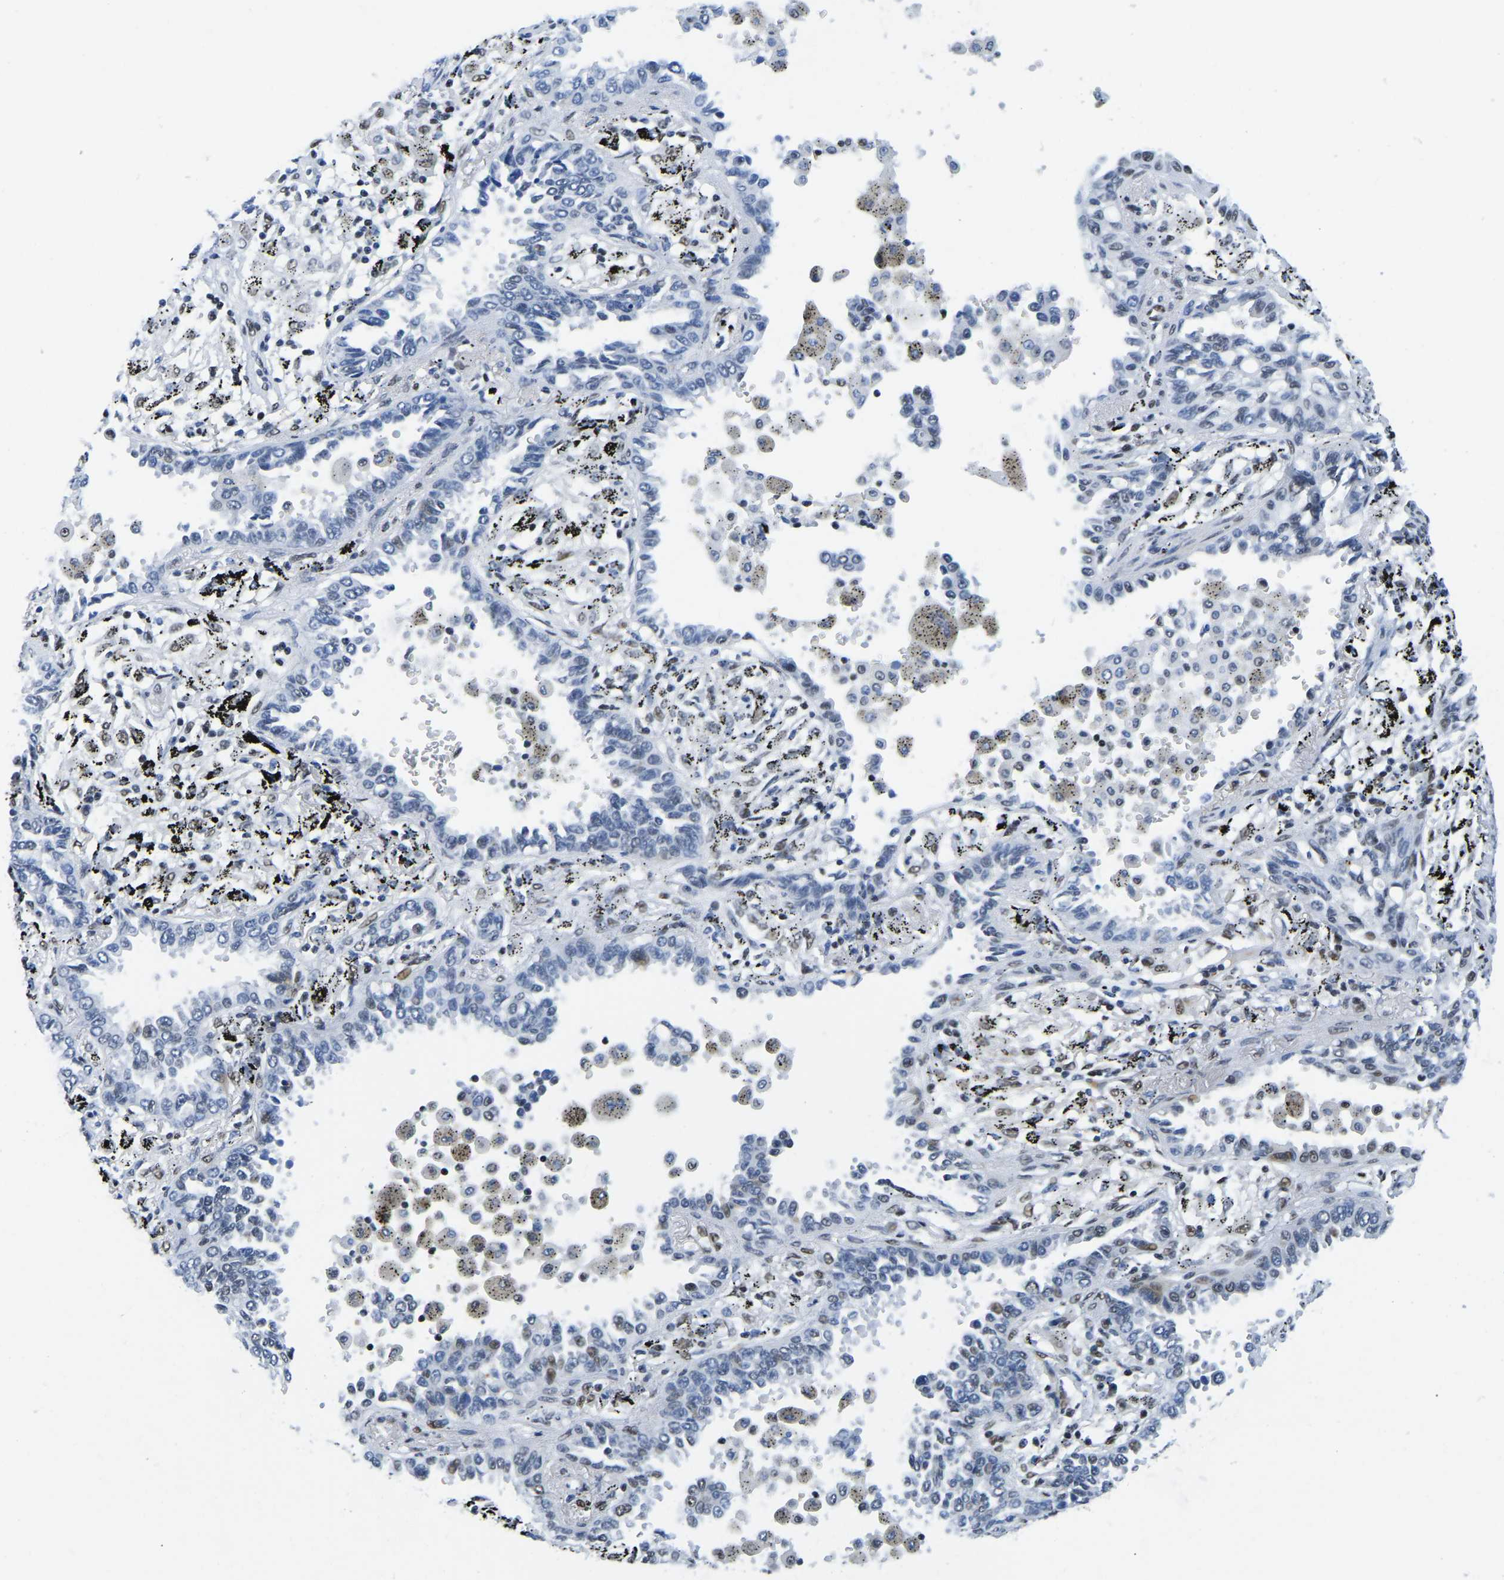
{"staining": {"intensity": "moderate", "quantity": "<25%", "location": "nuclear"}, "tissue": "lung cancer", "cell_type": "Tumor cells", "image_type": "cancer", "snomed": [{"axis": "morphology", "description": "Normal tissue, NOS"}, {"axis": "morphology", "description": "Adenocarcinoma, NOS"}, {"axis": "topography", "description": "Lung"}], "caption": "A brown stain shows moderate nuclear positivity of a protein in lung cancer (adenocarcinoma) tumor cells.", "gene": "UBA1", "patient": {"sex": "male", "age": 59}}